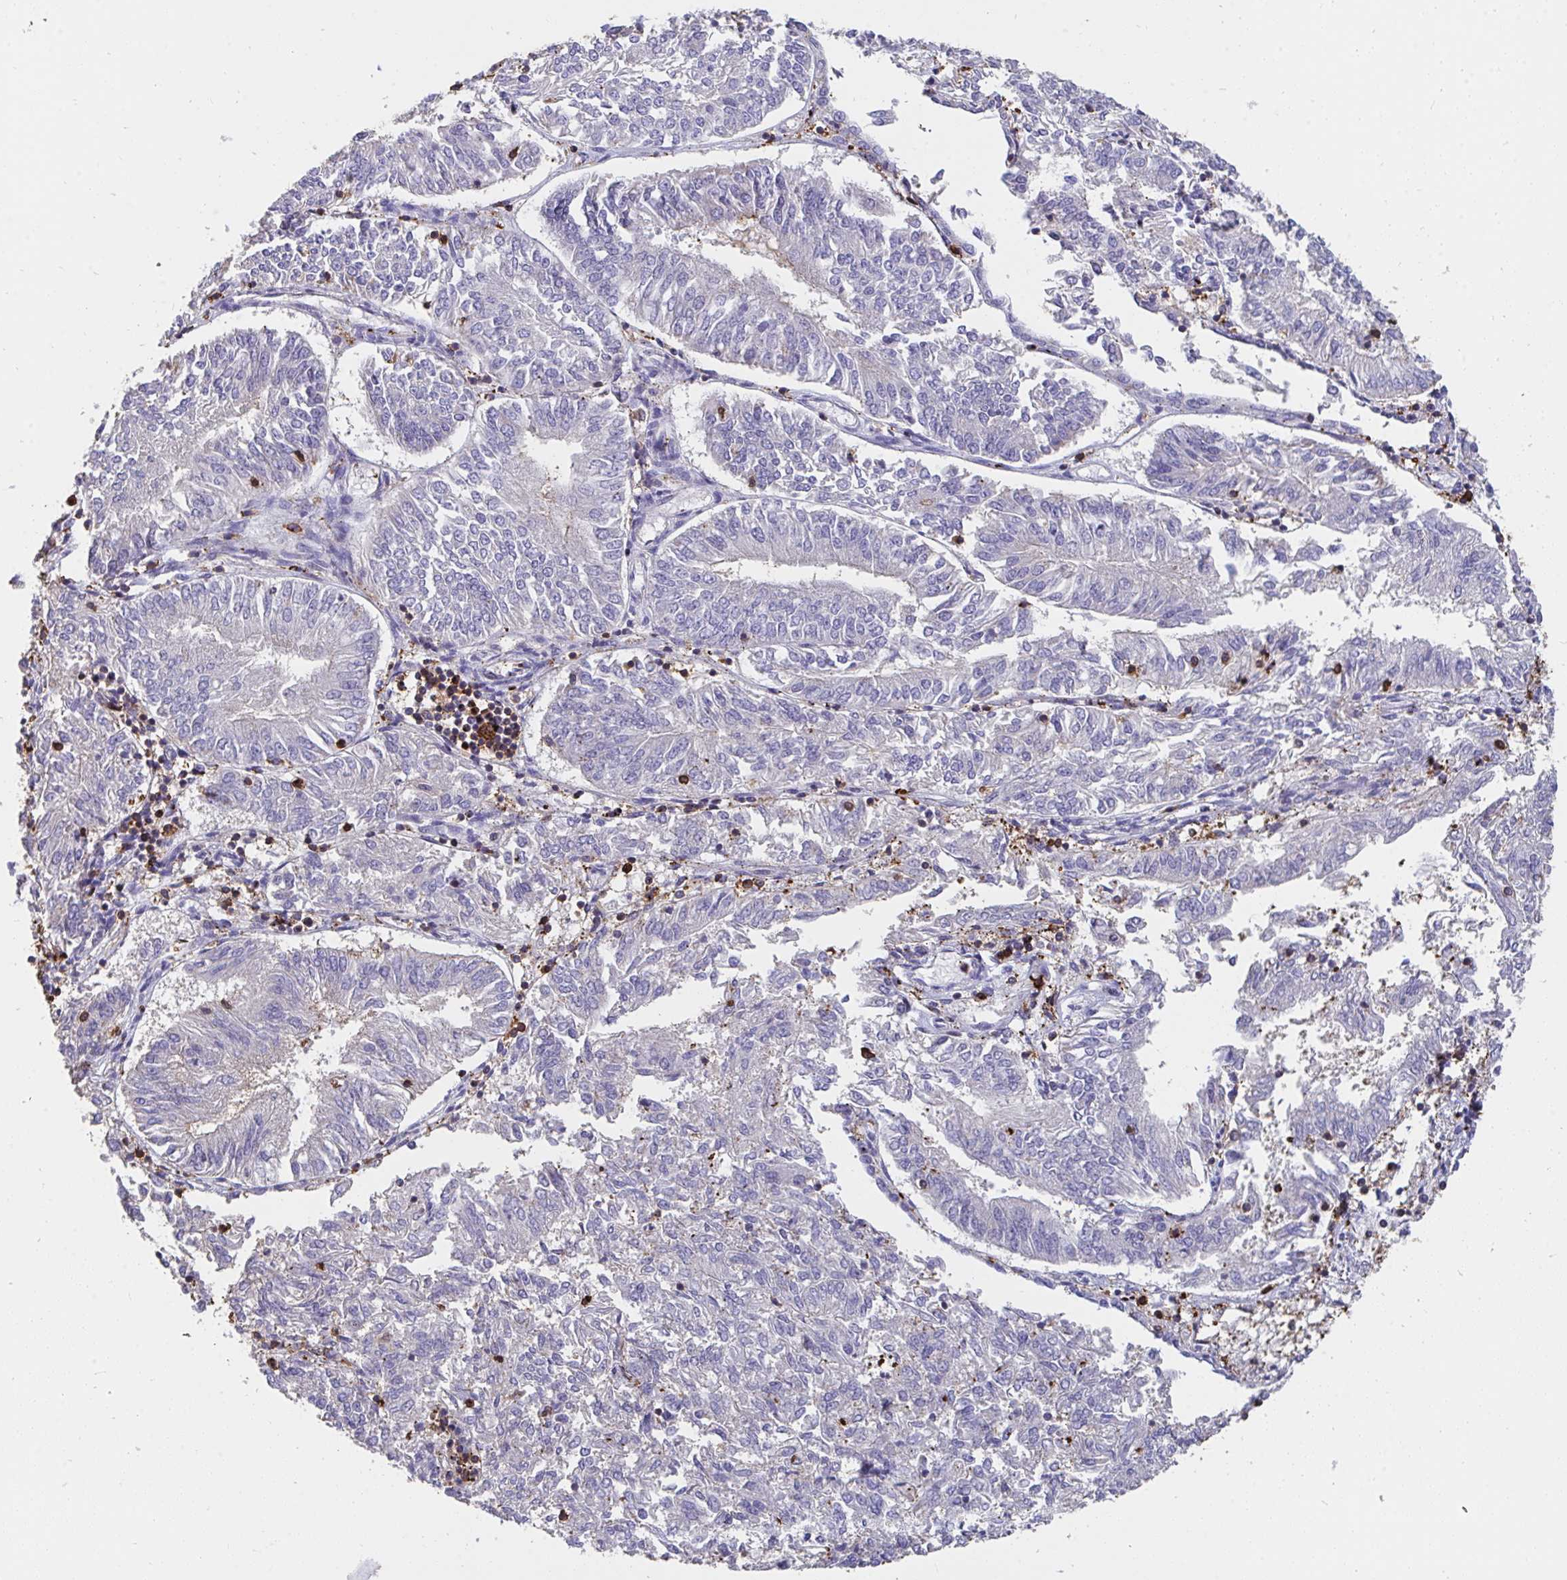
{"staining": {"intensity": "negative", "quantity": "none", "location": "none"}, "tissue": "endometrial cancer", "cell_type": "Tumor cells", "image_type": "cancer", "snomed": [{"axis": "morphology", "description": "Adenocarcinoma, NOS"}, {"axis": "topography", "description": "Endometrium"}], "caption": "Tumor cells show no significant positivity in endometrial adenocarcinoma.", "gene": "CFL1", "patient": {"sex": "female", "age": 58}}